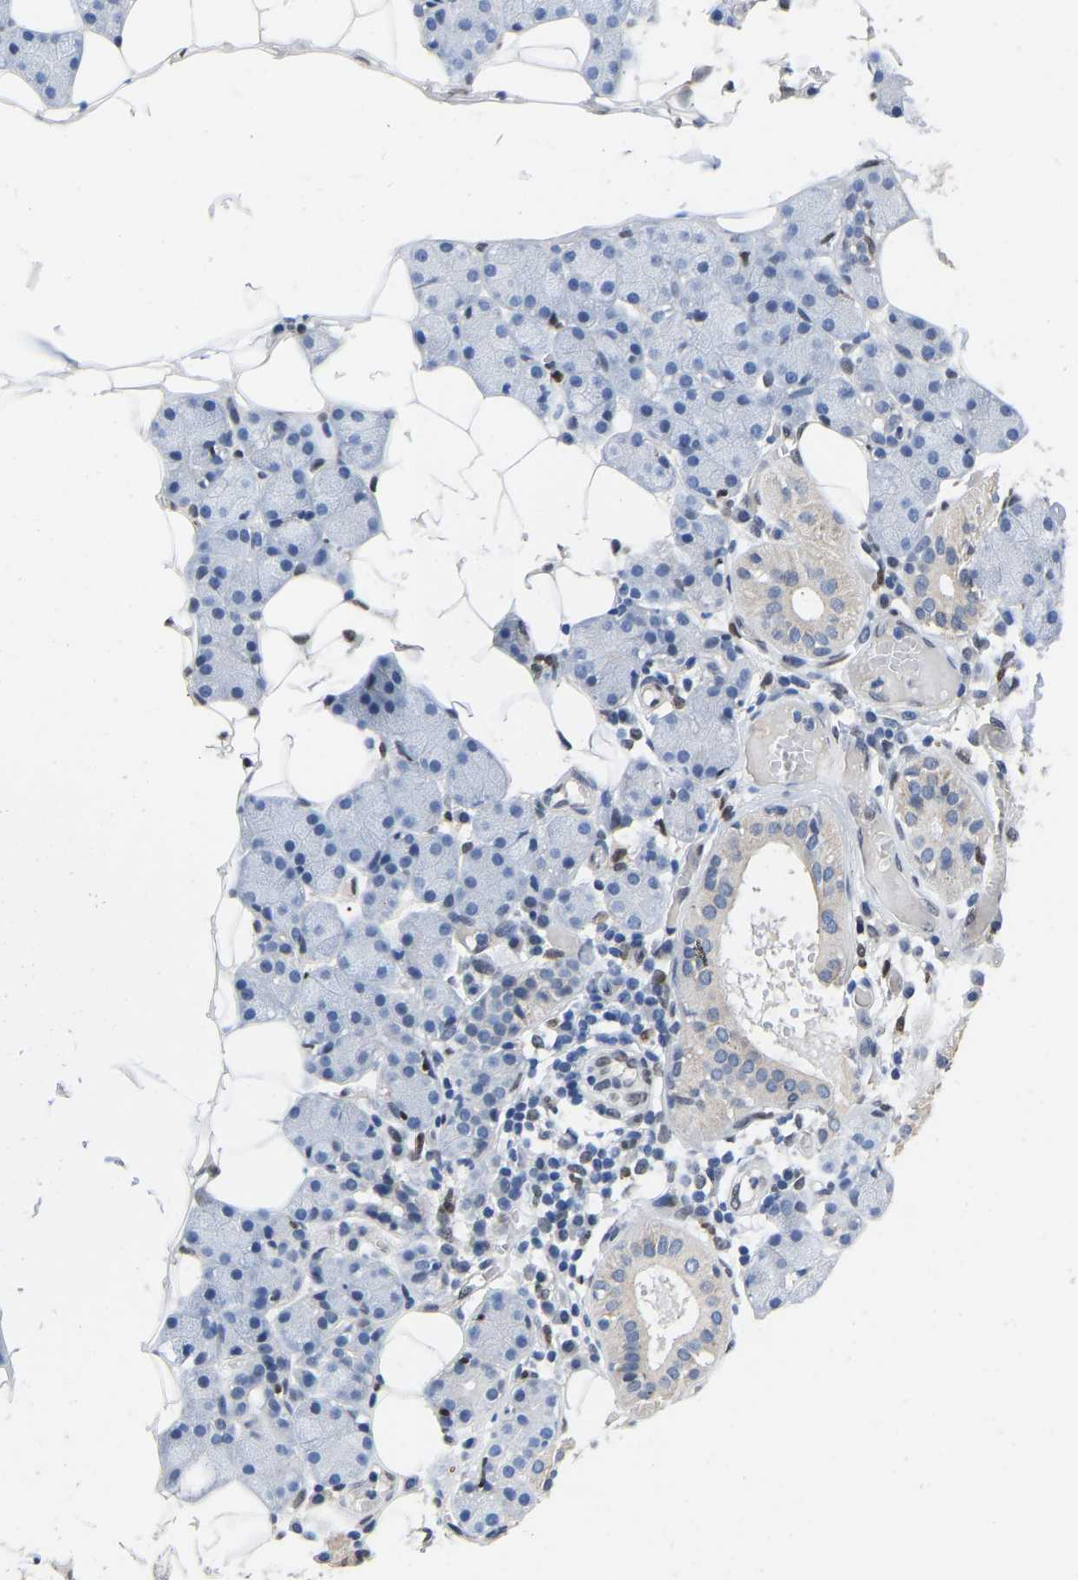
{"staining": {"intensity": "negative", "quantity": "none", "location": "none"}, "tissue": "salivary gland", "cell_type": "Glandular cells", "image_type": "normal", "snomed": [{"axis": "morphology", "description": "Normal tissue, NOS"}, {"axis": "topography", "description": "Salivary gland"}], "caption": "IHC of normal human salivary gland displays no expression in glandular cells.", "gene": "QKI", "patient": {"sex": "female", "age": 33}}